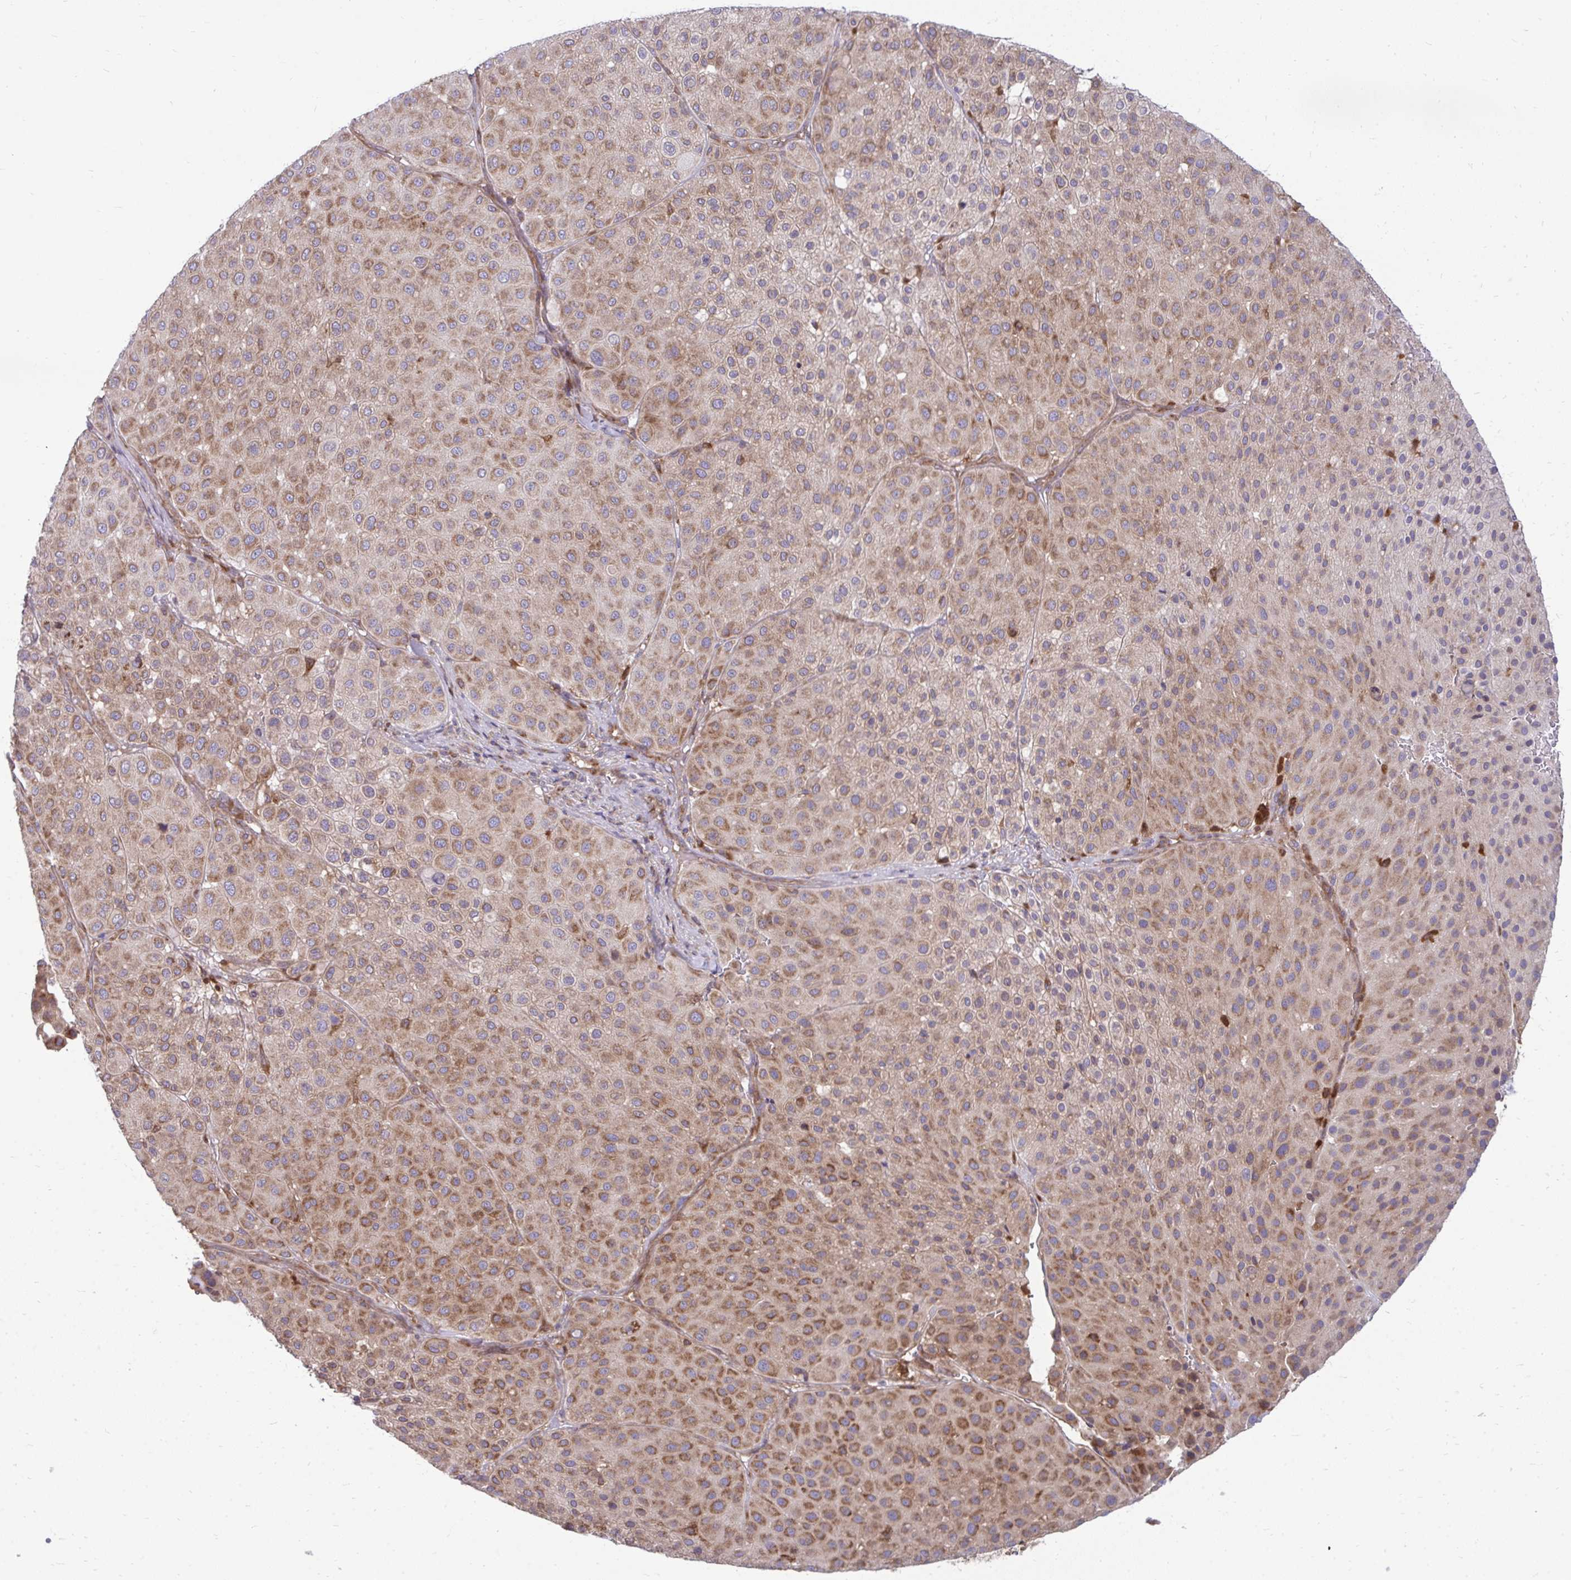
{"staining": {"intensity": "moderate", "quantity": "25%-75%", "location": "cytoplasmic/membranous"}, "tissue": "melanoma", "cell_type": "Tumor cells", "image_type": "cancer", "snomed": [{"axis": "morphology", "description": "Malignant melanoma, Metastatic site"}, {"axis": "topography", "description": "Smooth muscle"}], "caption": "Immunohistochemical staining of melanoma demonstrates moderate cytoplasmic/membranous protein positivity in about 25%-75% of tumor cells. (DAB IHC, brown staining for protein, blue staining for nuclei).", "gene": "ASAP1", "patient": {"sex": "male", "age": 41}}